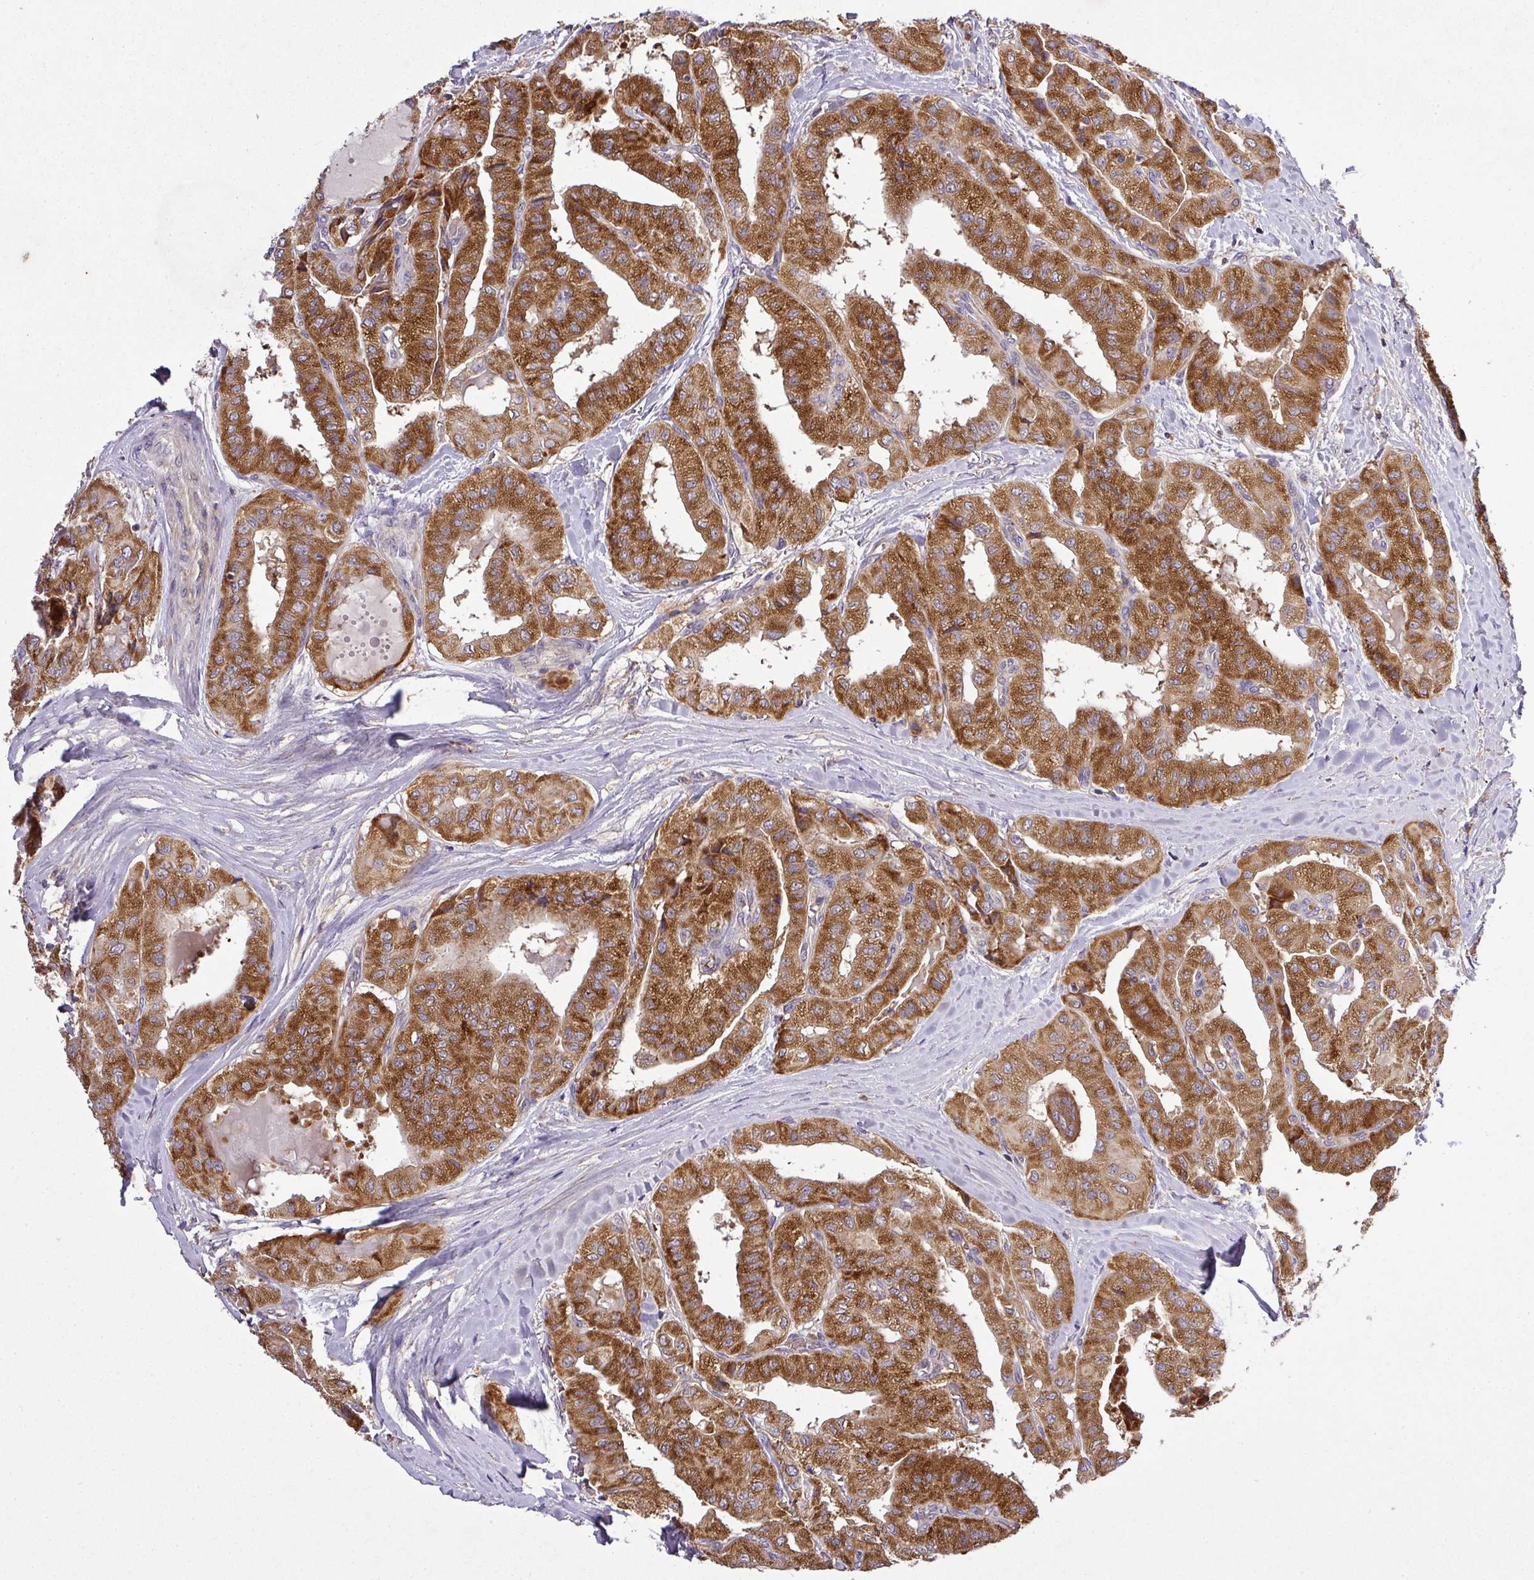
{"staining": {"intensity": "strong", "quantity": ">75%", "location": "cytoplasmic/membranous"}, "tissue": "thyroid cancer", "cell_type": "Tumor cells", "image_type": "cancer", "snomed": [{"axis": "morphology", "description": "Papillary adenocarcinoma, NOS"}, {"axis": "topography", "description": "Thyroid gland"}], "caption": "This image shows thyroid cancer (papillary adenocarcinoma) stained with immunohistochemistry to label a protein in brown. The cytoplasmic/membranous of tumor cells show strong positivity for the protein. Nuclei are counter-stained blue.", "gene": "ZNF513", "patient": {"sex": "female", "age": 59}}